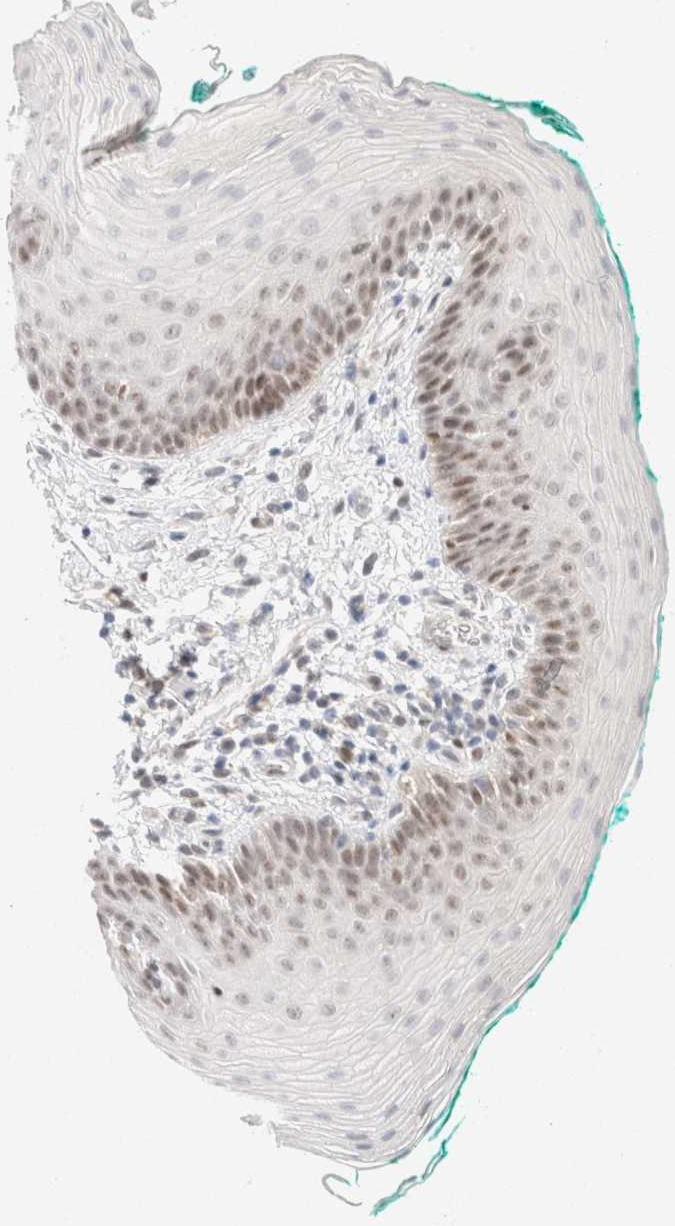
{"staining": {"intensity": "moderate", "quantity": "<25%", "location": "nuclear"}, "tissue": "oral mucosa", "cell_type": "Squamous epithelial cells", "image_type": "normal", "snomed": [{"axis": "morphology", "description": "Normal tissue, NOS"}, {"axis": "topography", "description": "Oral tissue"}], "caption": "Human oral mucosa stained for a protein (brown) demonstrates moderate nuclear positive staining in about <25% of squamous epithelial cells.", "gene": "ZNF768", "patient": {"sex": "male", "age": 58}}